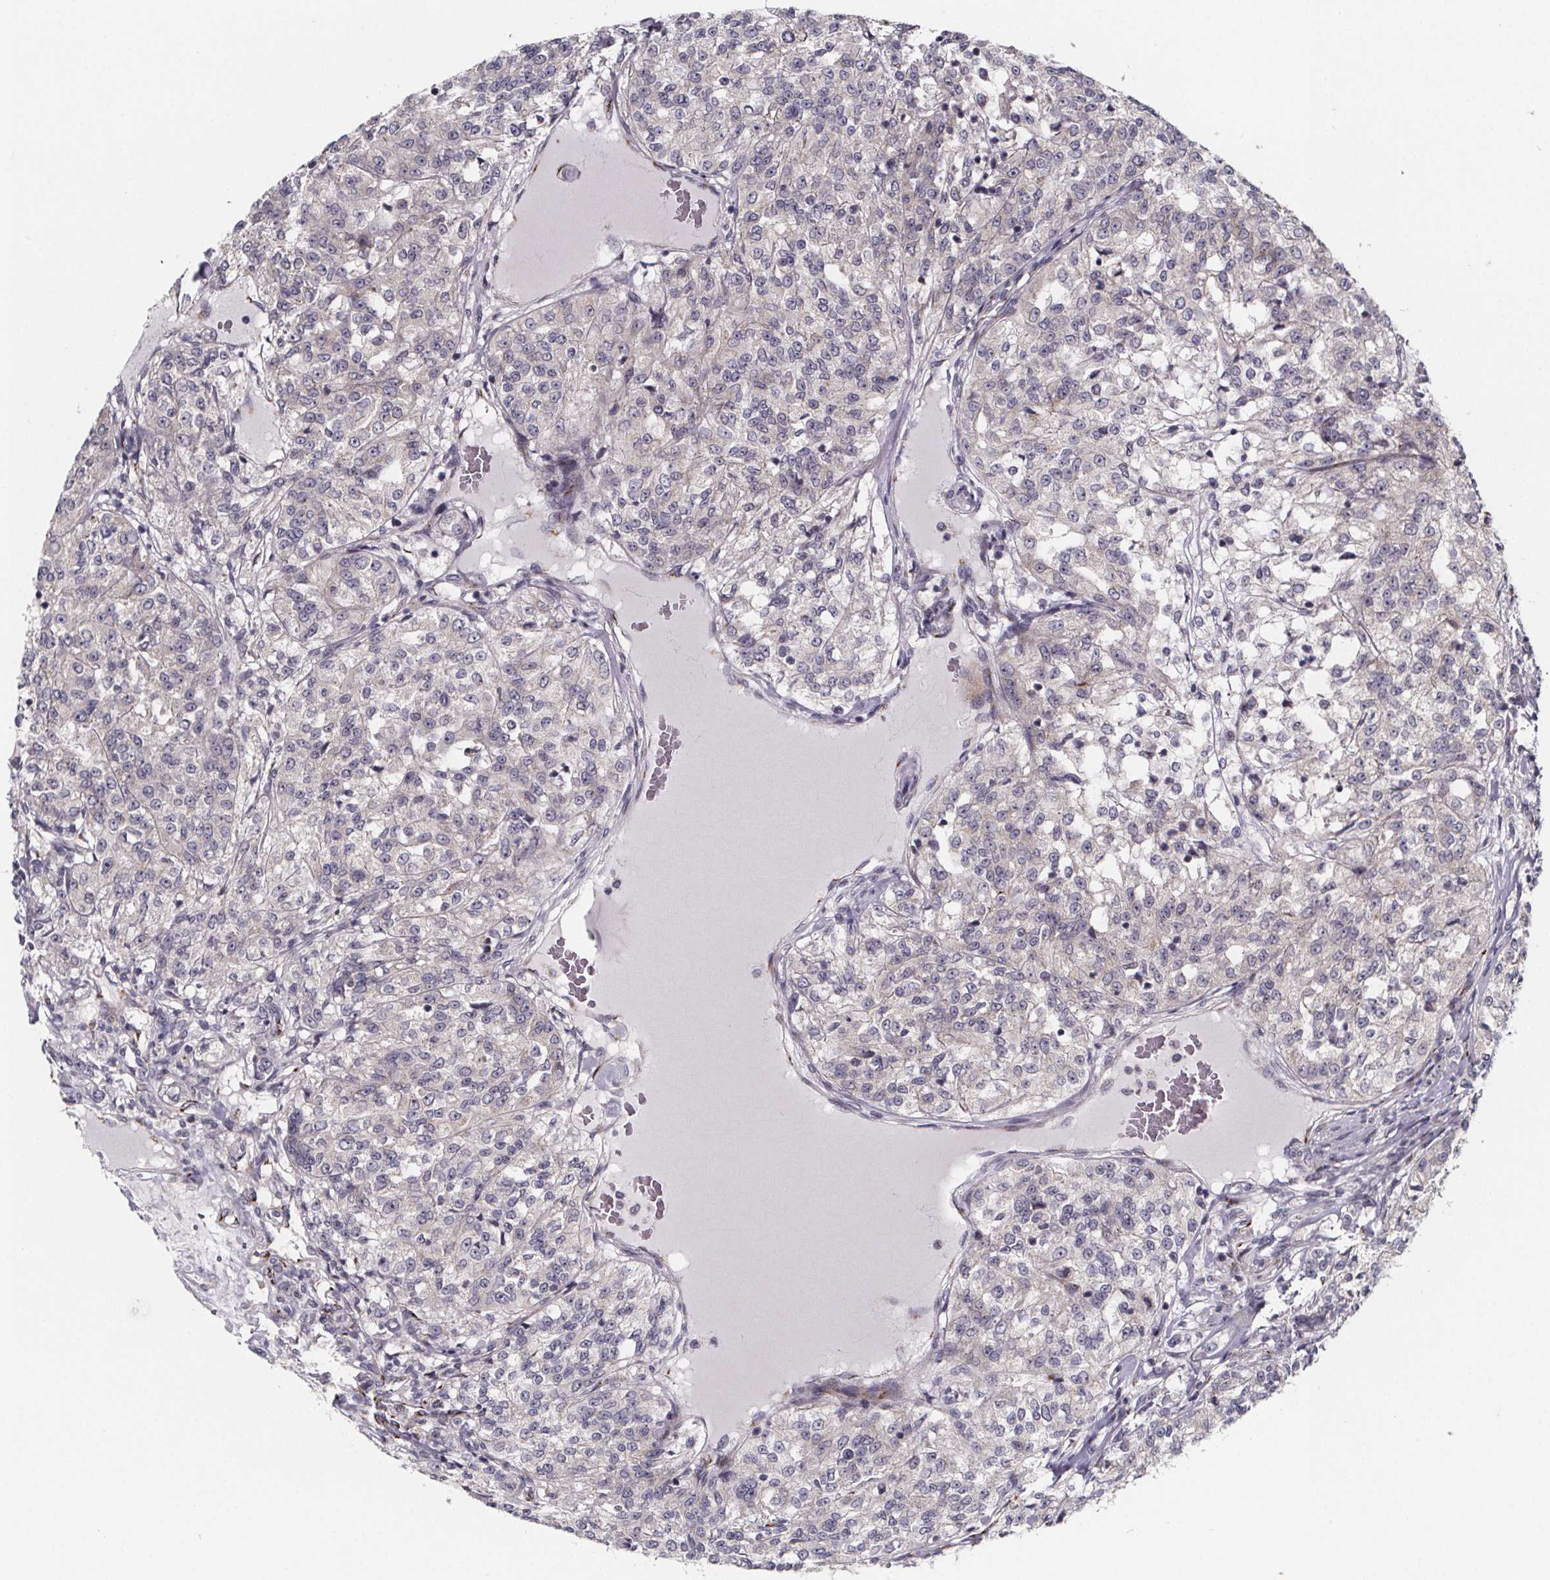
{"staining": {"intensity": "negative", "quantity": "none", "location": "none"}, "tissue": "renal cancer", "cell_type": "Tumor cells", "image_type": "cancer", "snomed": [{"axis": "morphology", "description": "Adenocarcinoma, NOS"}, {"axis": "topography", "description": "Kidney"}], "caption": "Immunohistochemical staining of human adenocarcinoma (renal) exhibits no significant positivity in tumor cells. (Immunohistochemistry, brightfield microscopy, high magnification).", "gene": "NDST1", "patient": {"sex": "female", "age": 63}}